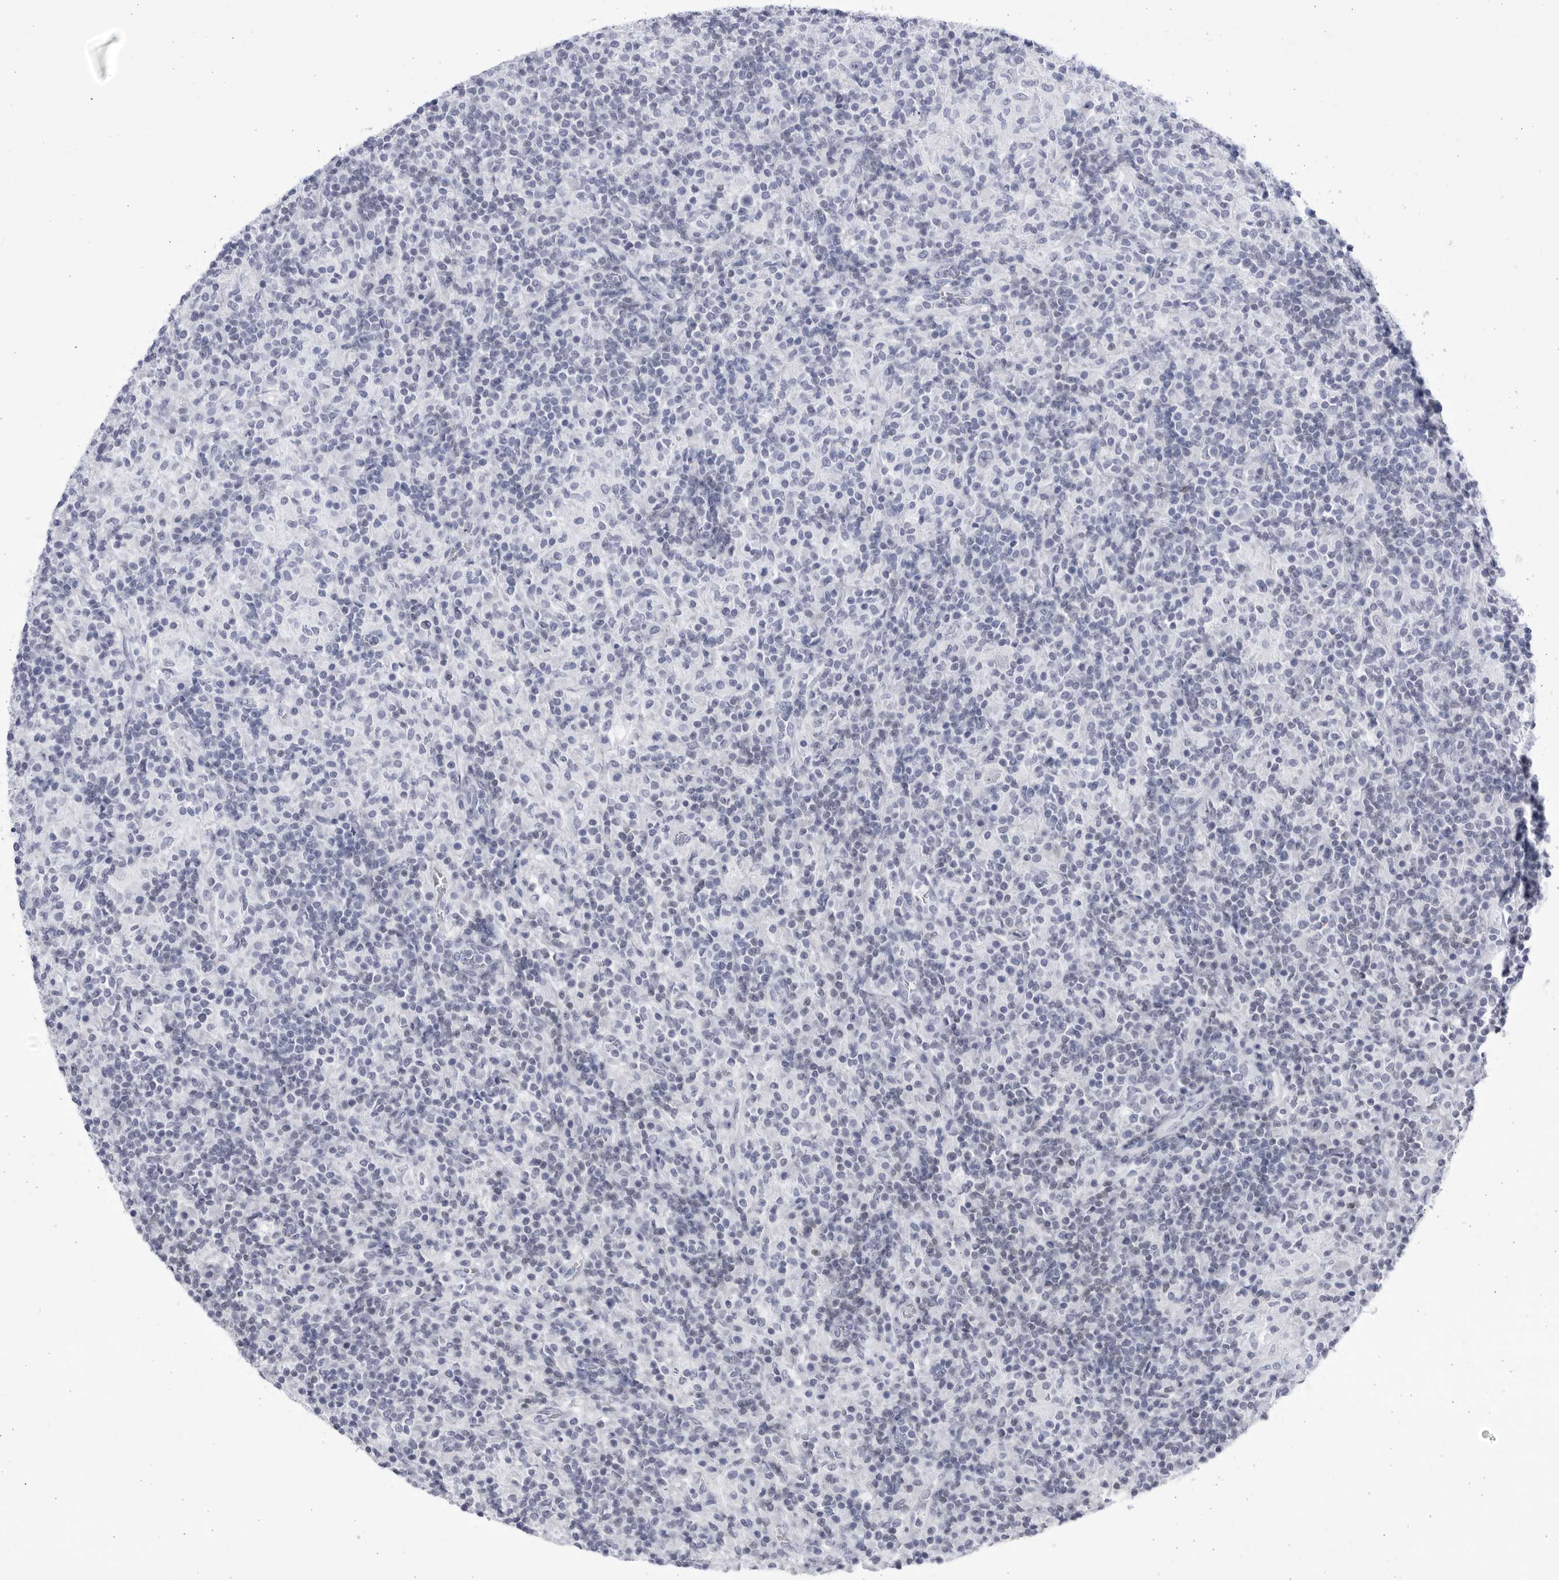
{"staining": {"intensity": "negative", "quantity": "none", "location": "none"}, "tissue": "lymphoma", "cell_type": "Tumor cells", "image_type": "cancer", "snomed": [{"axis": "morphology", "description": "Hodgkin's disease, NOS"}, {"axis": "topography", "description": "Lymph node"}], "caption": "Human Hodgkin's disease stained for a protein using IHC exhibits no expression in tumor cells.", "gene": "CCDC181", "patient": {"sex": "male", "age": 70}}